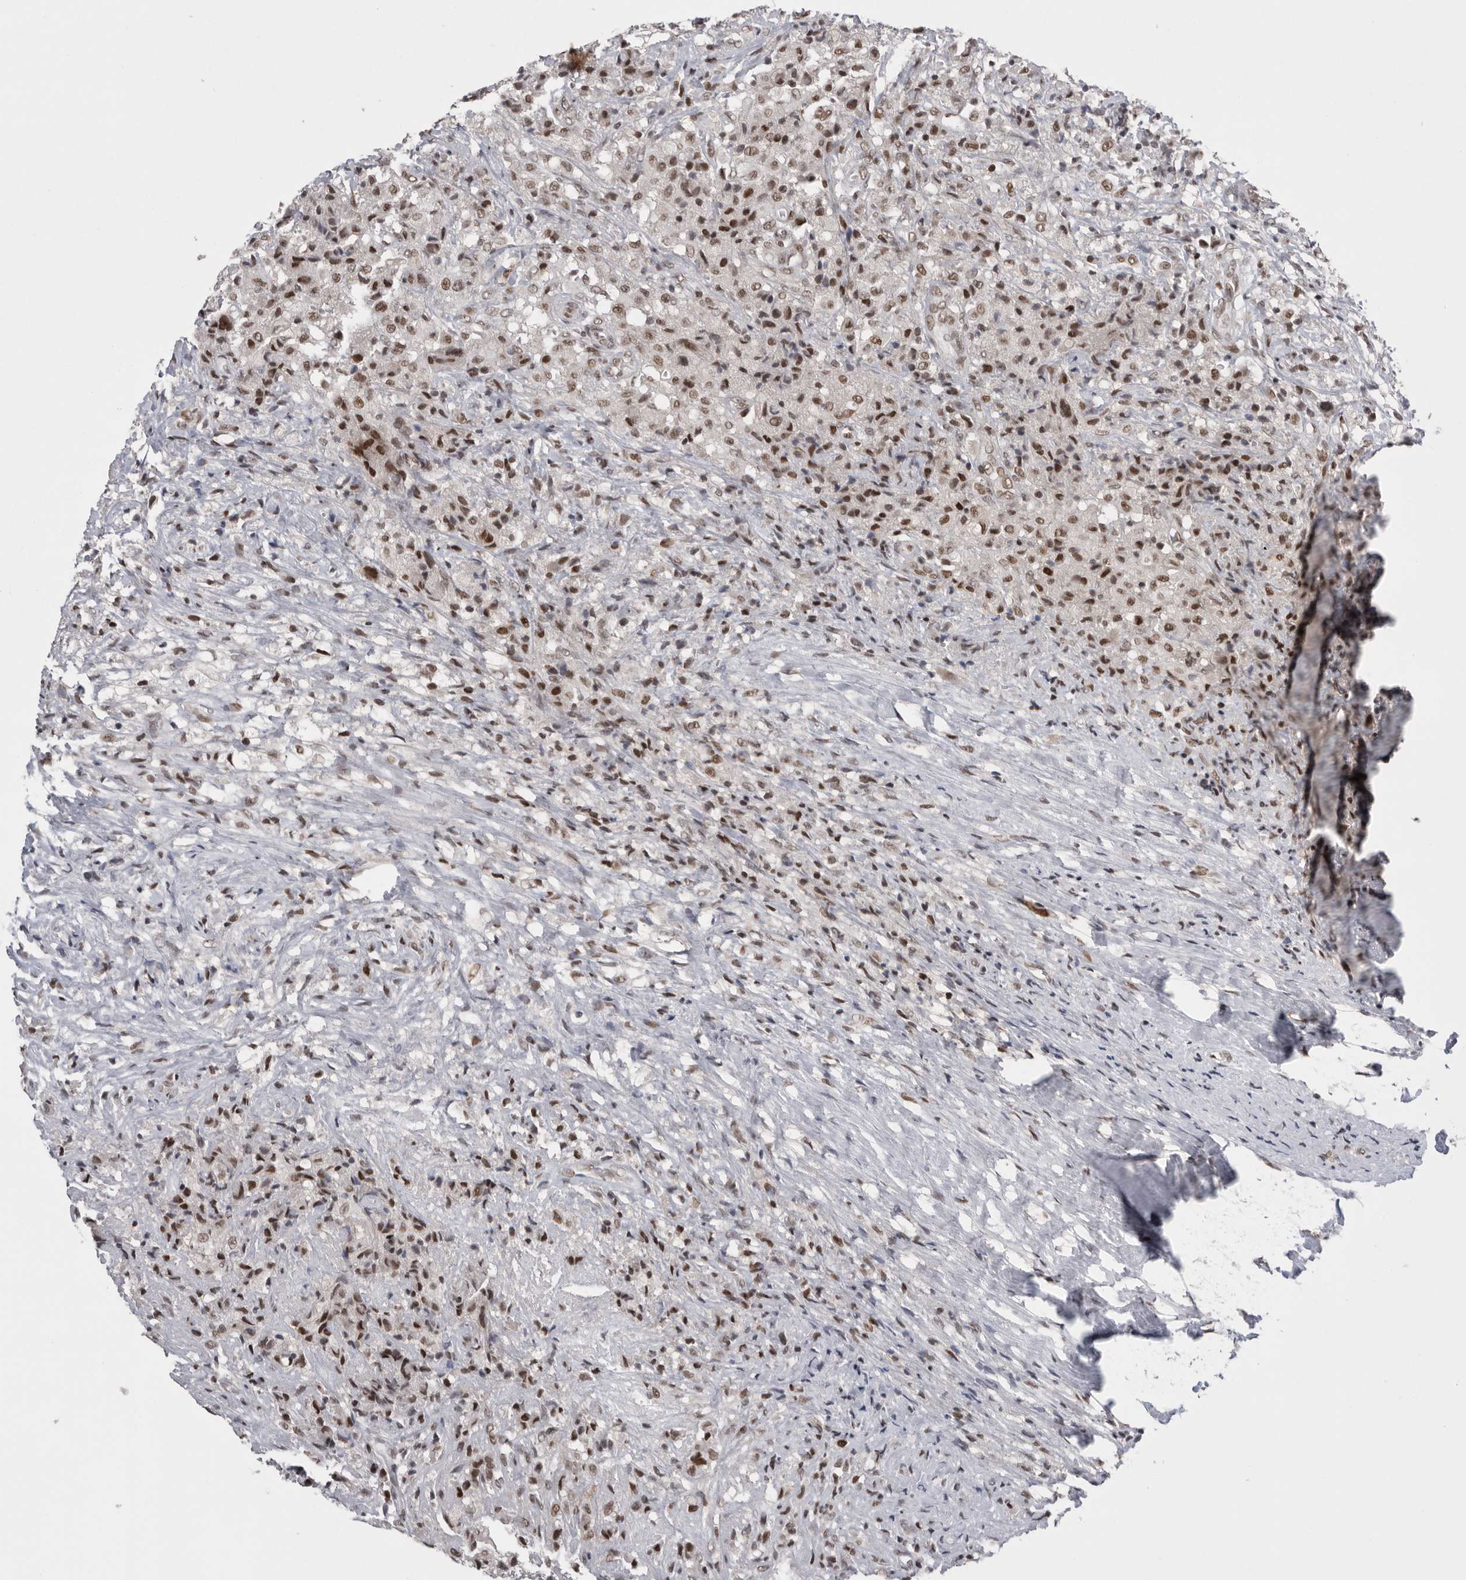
{"staining": {"intensity": "moderate", "quantity": ">75%", "location": "nuclear"}, "tissue": "testis cancer", "cell_type": "Tumor cells", "image_type": "cancer", "snomed": [{"axis": "morphology", "description": "Carcinoma, Embryonal, NOS"}, {"axis": "topography", "description": "Testis"}], "caption": "A brown stain labels moderate nuclear positivity of a protein in embryonal carcinoma (testis) tumor cells.", "gene": "POU5F1", "patient": {"sex": "male", "age": 2}}